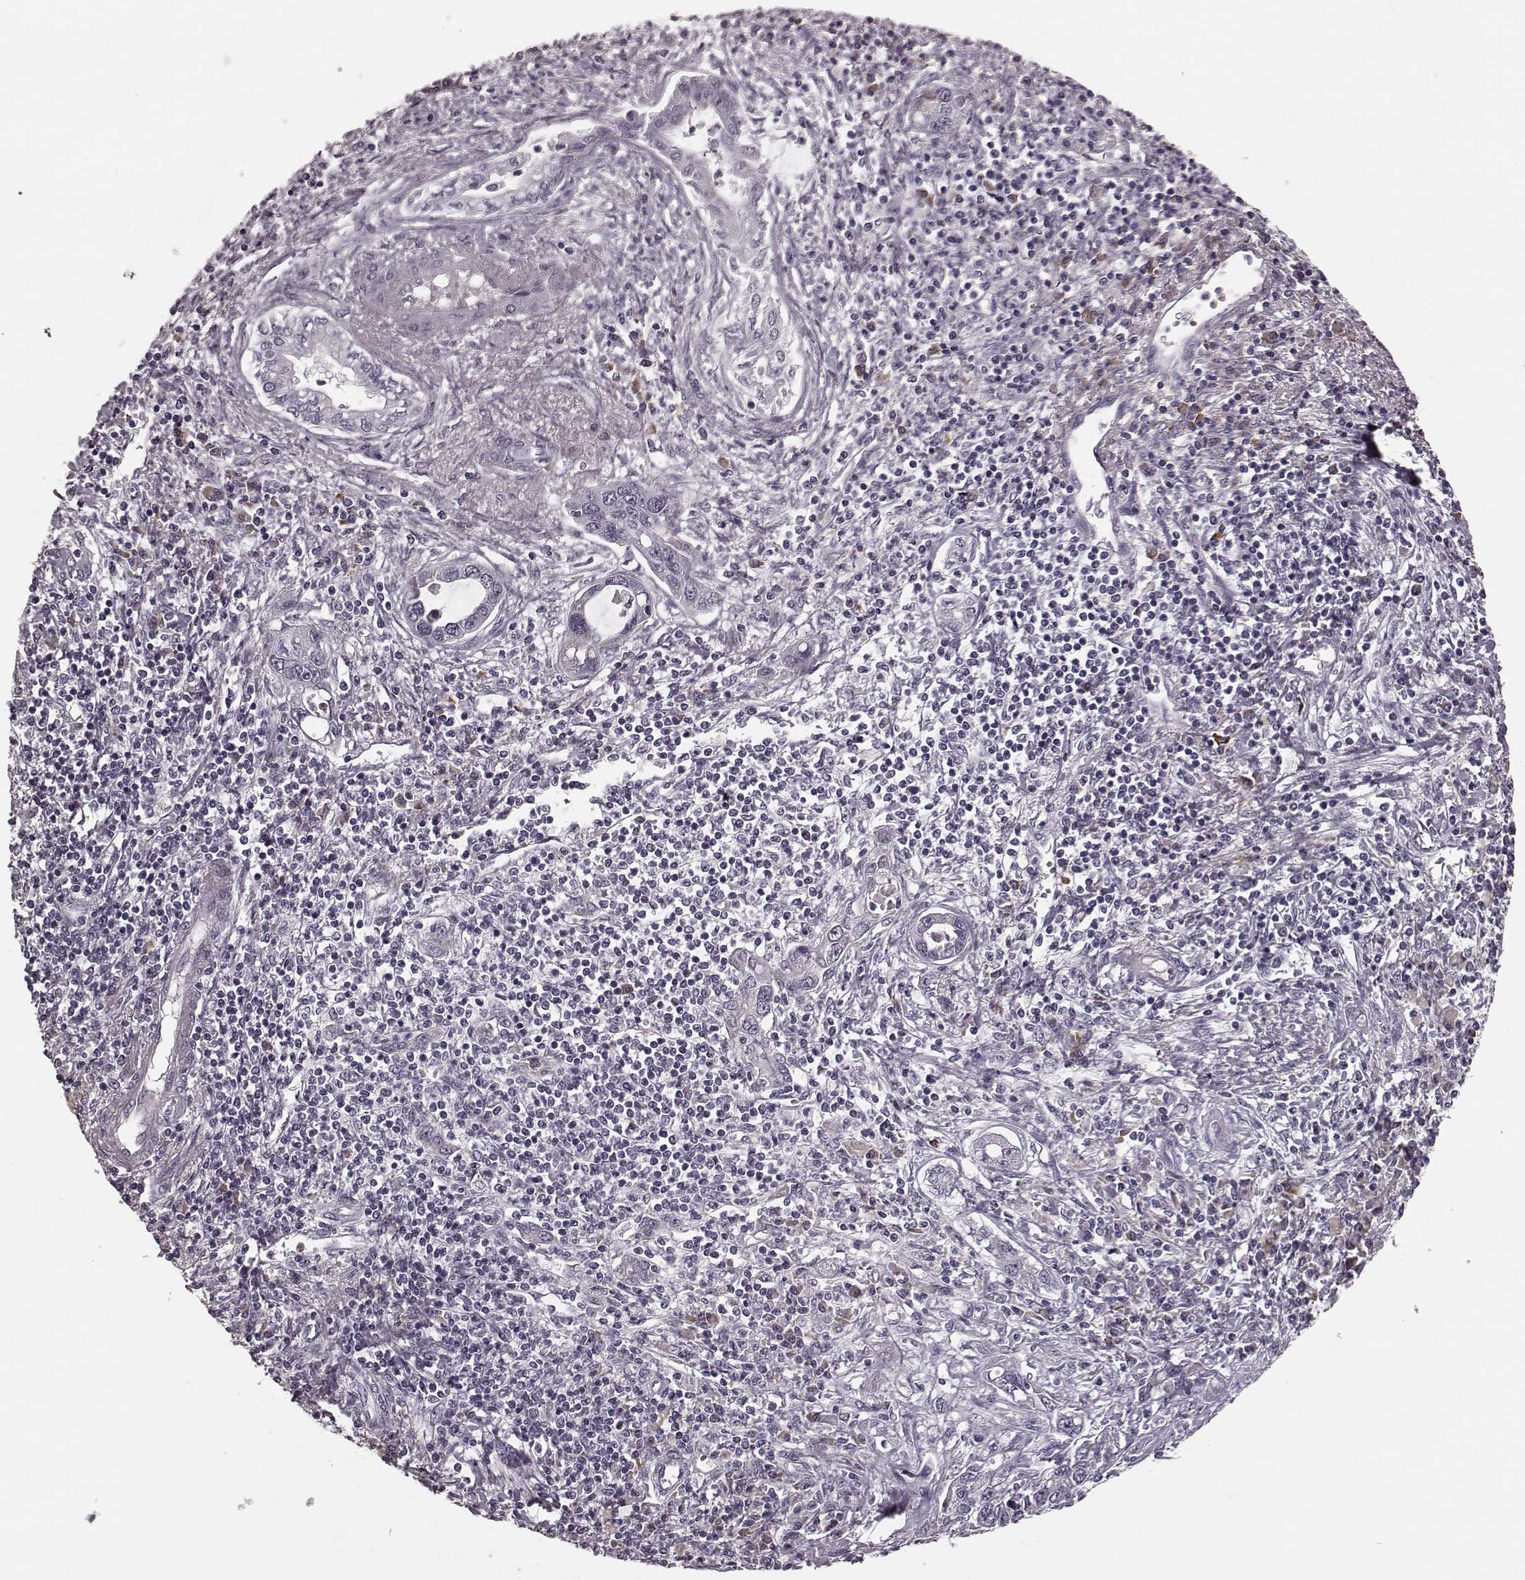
{"staining": {"intensity": "negative", "quantity": "none", "location": "none"}, "tissue": "liver cancer", "cell_type": "Tumor cells", "image_type": "cancer", "snomed": [{"axis": "morphology", "description": "Cholangiocarcinoma"}, {"axis": "topography", "description": "Liver"}], "caption": "High magnification brightfield microscopy of liver cholangiocarcinoma stained with DAB (3,3'-diaminobenzidine) (brown) and counterstained with hematoxylin (blue): tumor cells show no significant staining.", "gene": "FAM234B", "patient": {"sex": "male", "age": 58}}